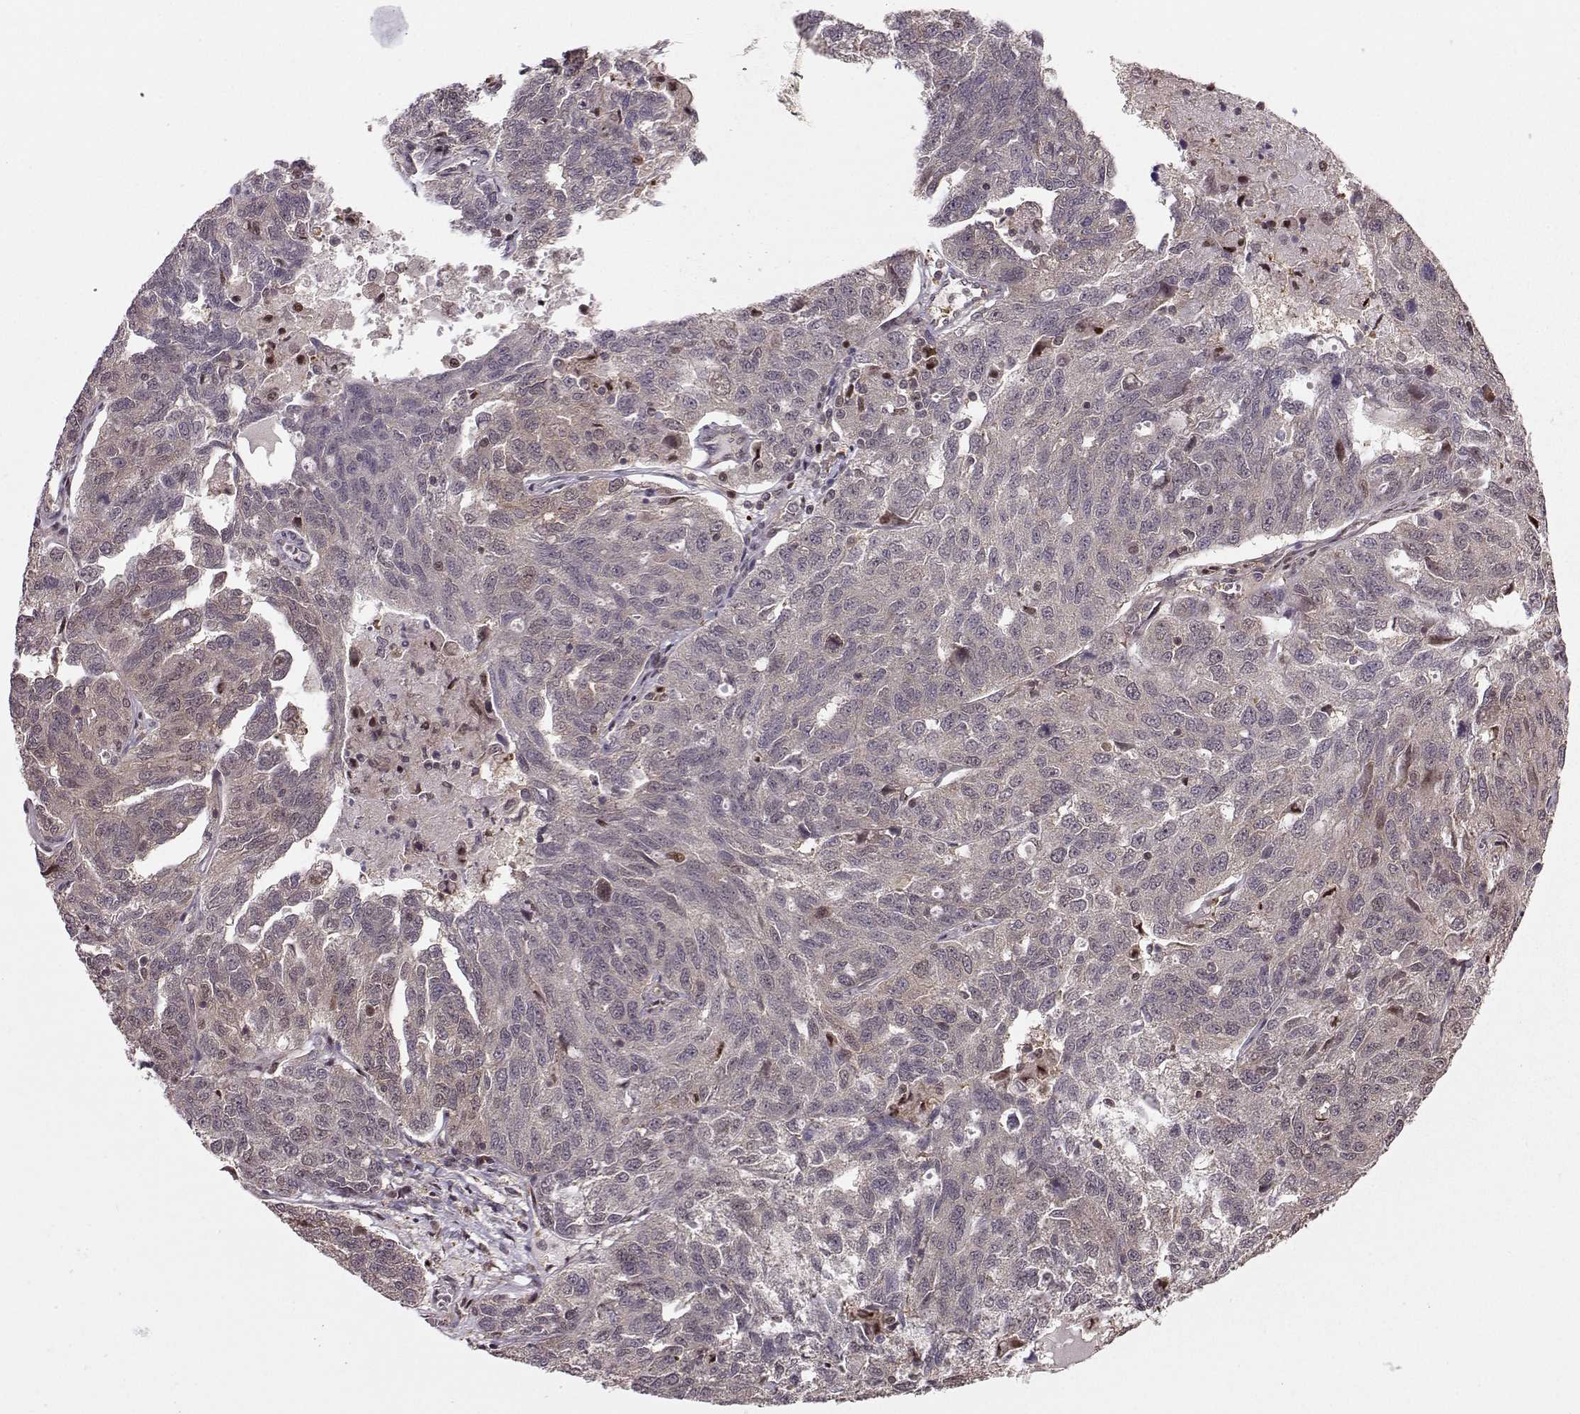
{"staining": {"intensity": "moderate", "quantity": "<25%", "location": "nuclear"}, "tissue": "ovarian cancer", "cell_type": "Tumor cells", "image_type": "cancer", "snomed": [{"axis": "morphology", "description": "Cystadenocarcinoma, serous, NOS"}, {"axis": "topography", "description": "Ovary"}], "caption": "Protein expression analysis of ovarian cancer exhibits moderate nuclear positivity in approximately <25% of tumor cells. The protein is shown in brown color, while the nuclei are stained blue.", "gene": "PKP2", "patient": {"sex": "female", "age": 71}}